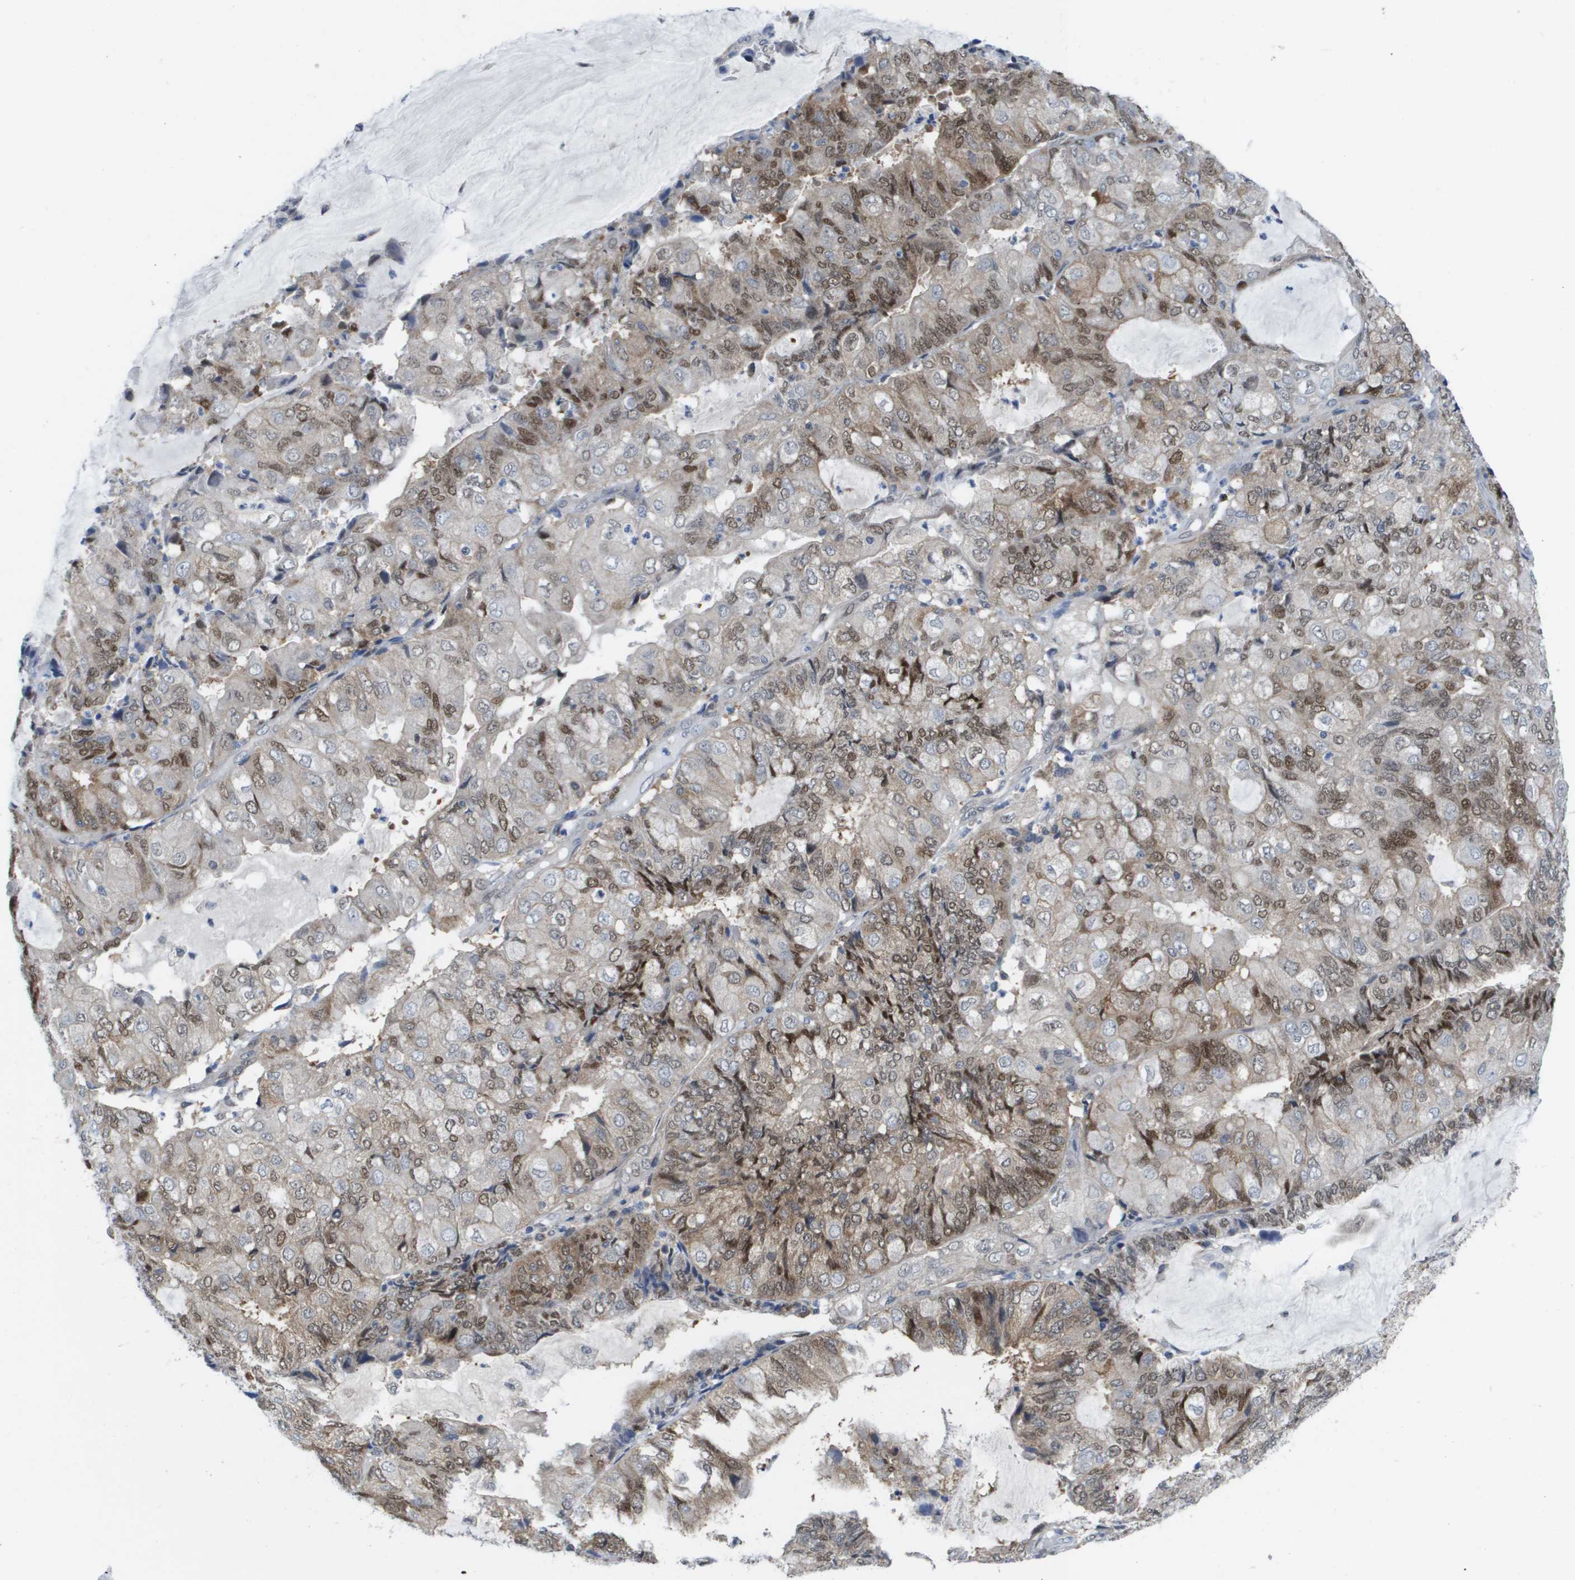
{"staining": {"intensity": "moderate", "quantity": "25%-75%", "location": "cytoplasmic/membranous,nuclear"}, "tissue": "endometrial cancer", "cell_type": "Tumor cells", "image_type": "cancer", "snomed": [{"axis": "morphology", "description": "Adenocarcinoma, NOS"}, {"axis": "topography", "description": "Endometrium"}], "caption": "Tumor cells show medium levels of moderate cytoplasmic/membranous and nuclear staining in about 25%-75% of cells in human endometrial cancer.", "gene": "FKBP4", "patient": {"sex": "female", "age": 81}}